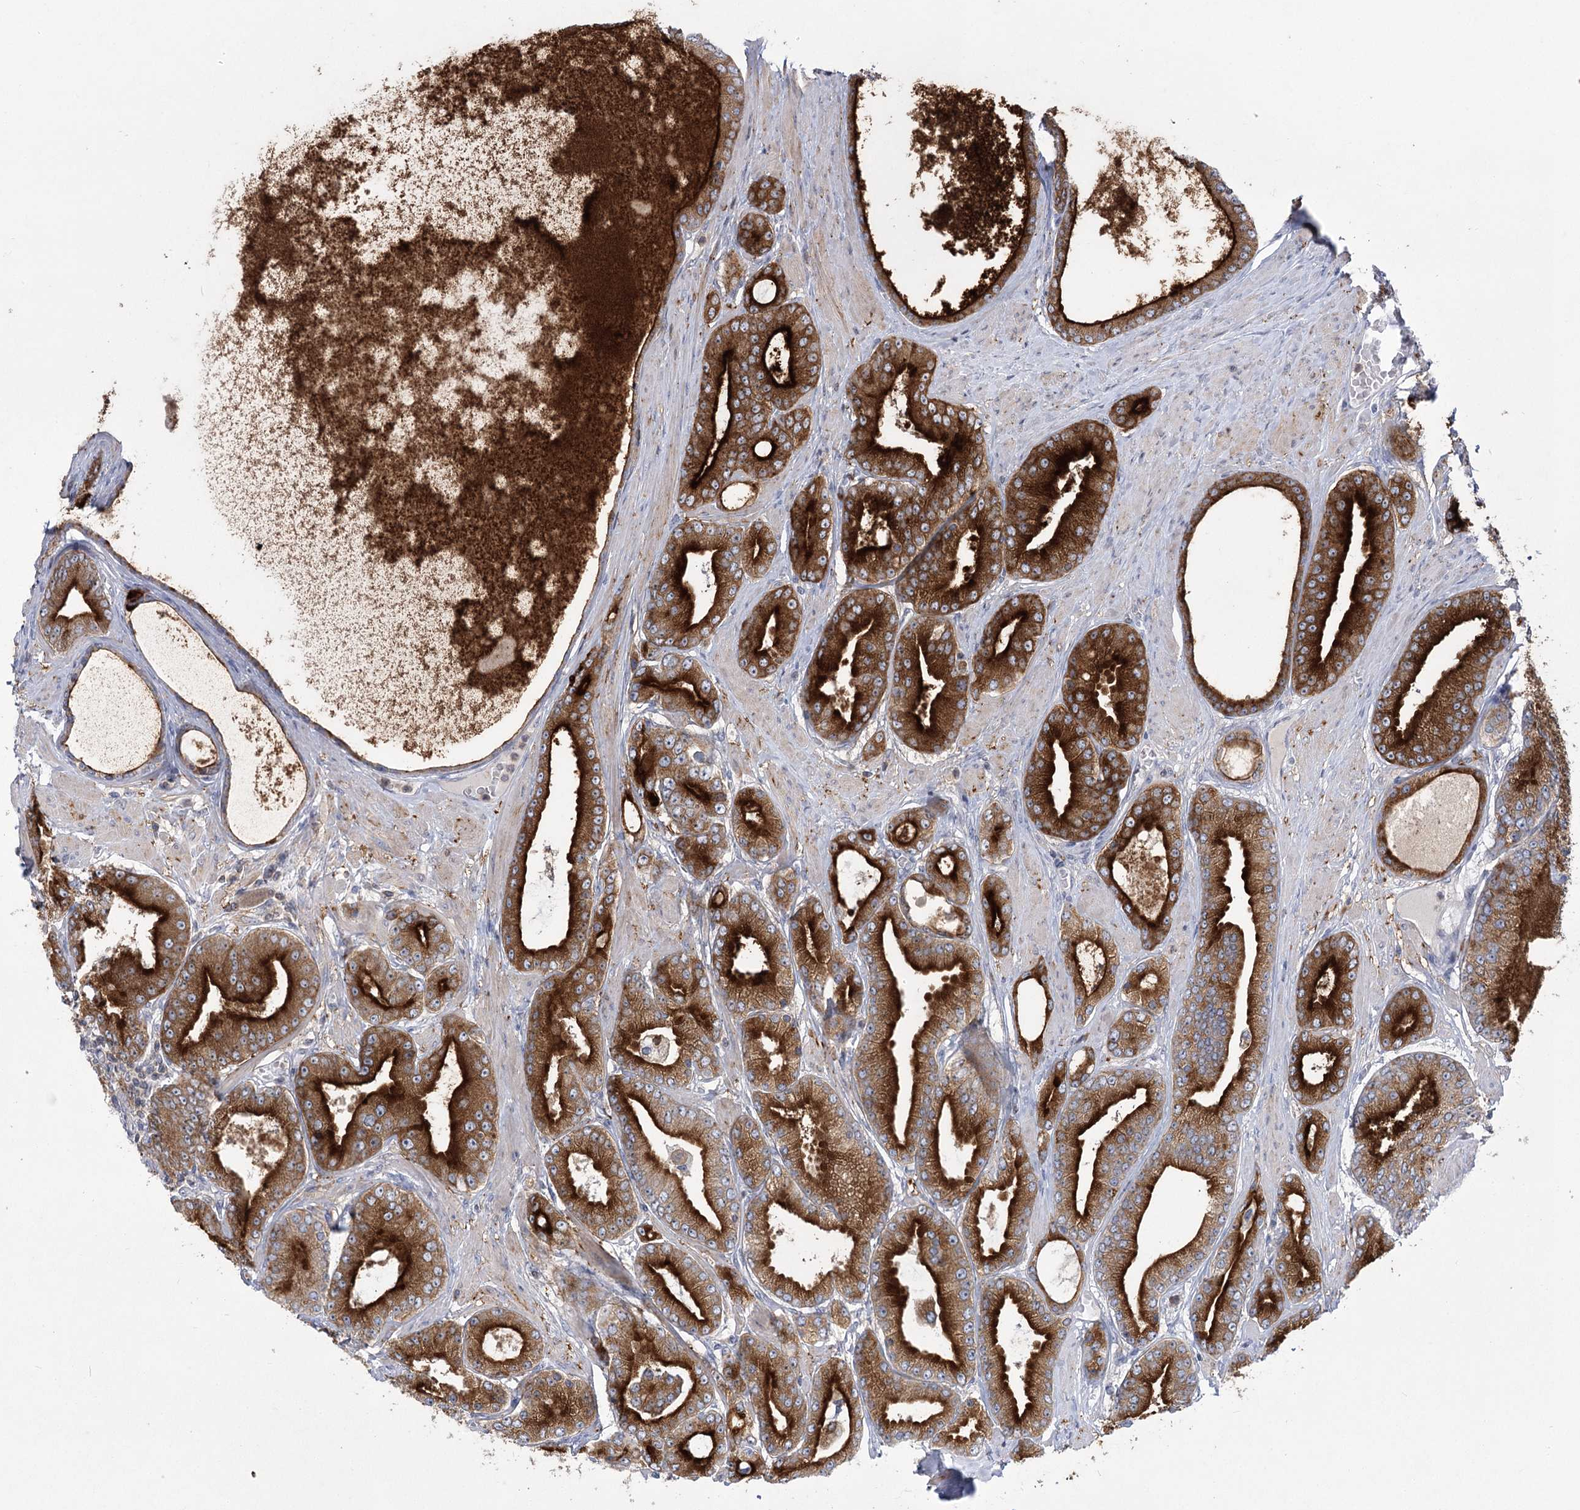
{"staining": {"intensity": "strong", "quantity": ">75%", "location": "cytoplasmic/membranous"}, "tissue": "prostate cancer", "cell_type": "Tumor cells", "image_type": "cancer", "snomed": [{"axis": "morphology", "description": "Adenocarcinoma, High grade"}, {"axis": "topography", "description": "Prostate"}], "caption": "High-magnification brightfield microscopy of prostate cancer stained with DAB (3,3'-diaminobenzidine) (brown) and counterstained with hematoxylin (blue). tumor cells exhibit strong cytoplasmic/membranous expression is identified in about>75% of cells.", "gene": "SYTL1", "patient": {"sex": "male", "age": 59}}